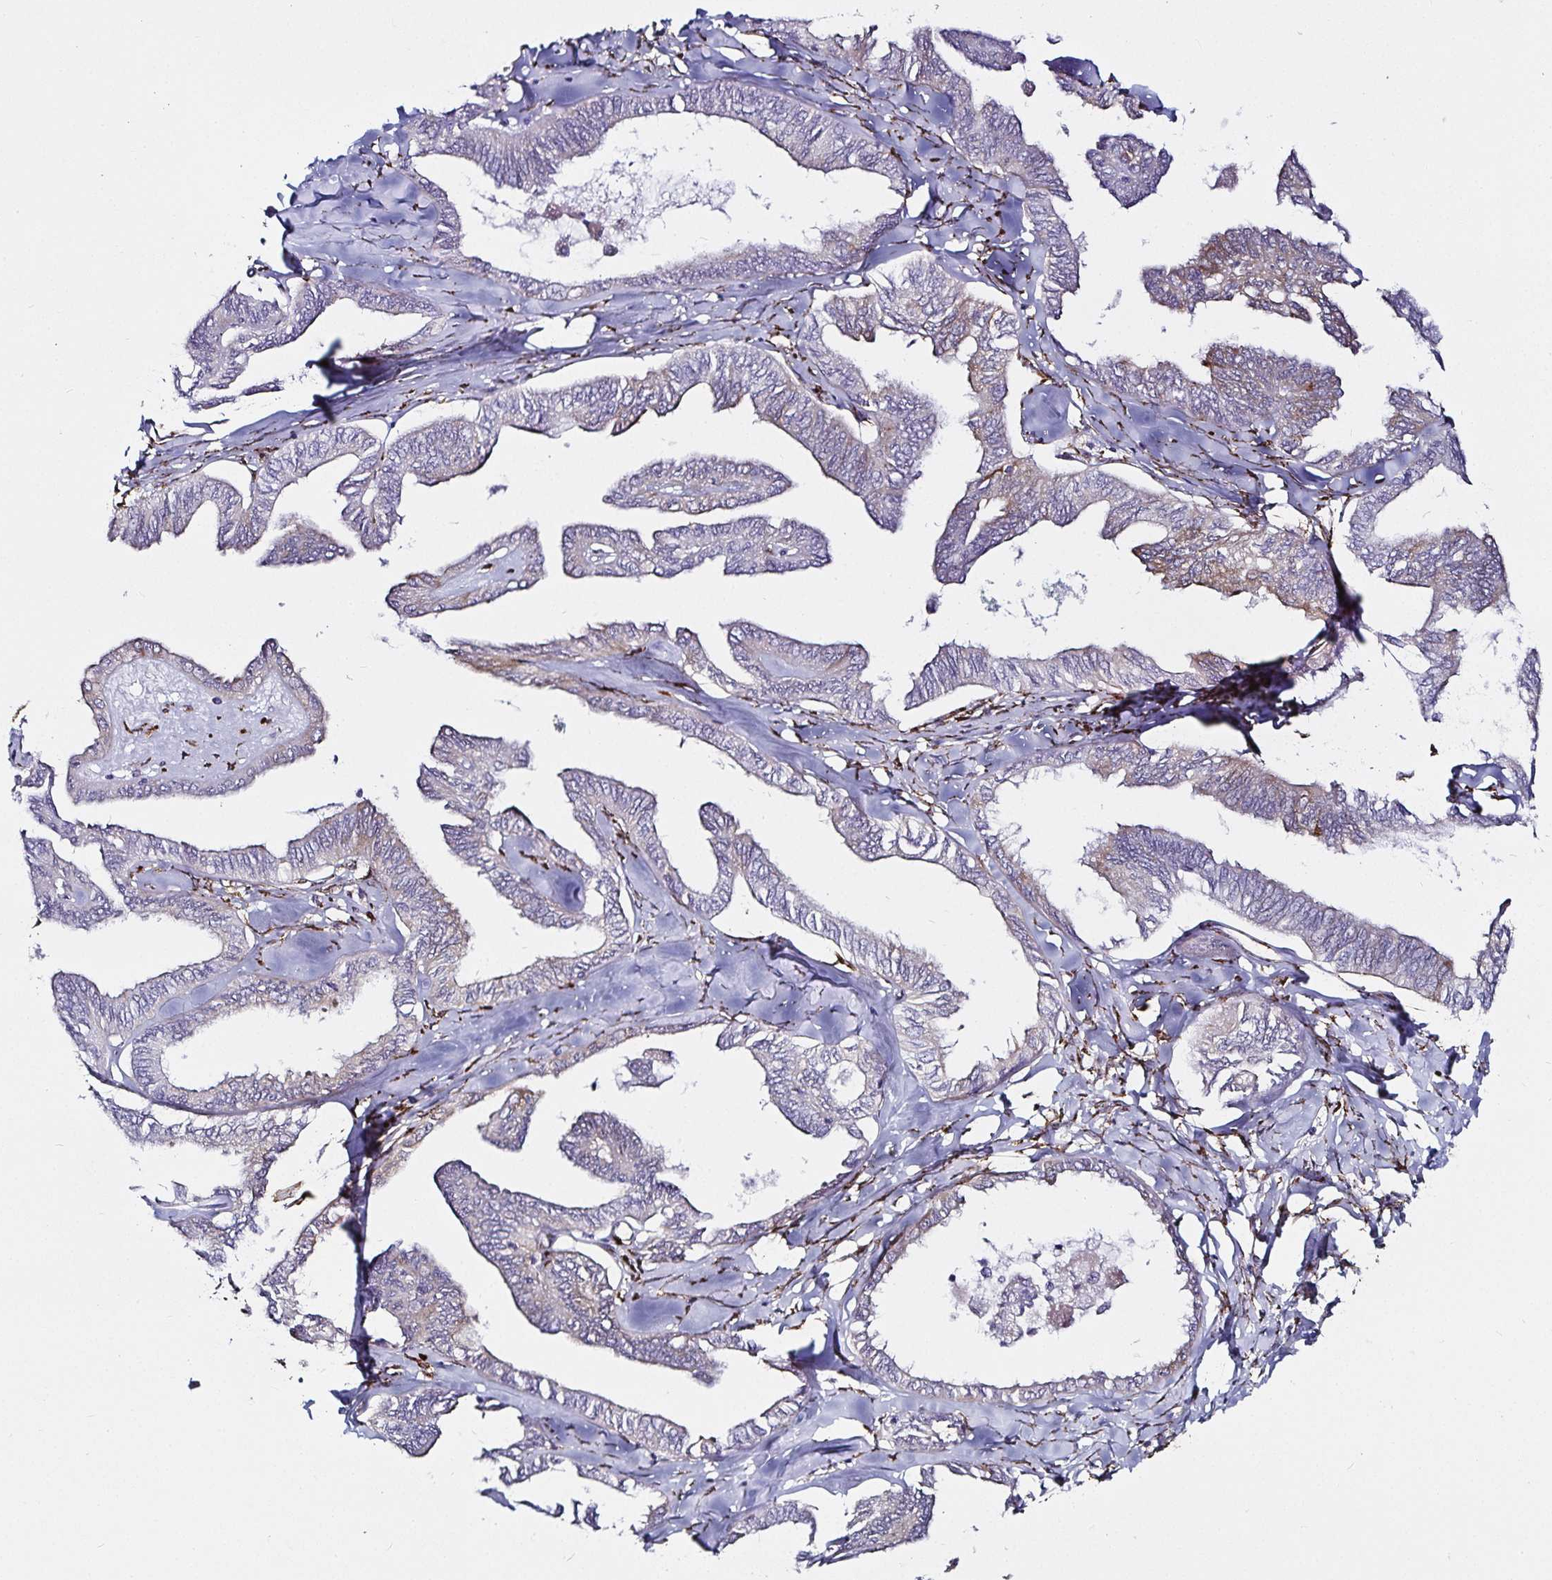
{"staining": {"intensity": "weak", "quantity": "<25%", "location": "cytoplasmic/membranous"}, "tissue": "ovarian cancer", "cell_type": "Tumor cells", "image_type": "cancer", "snomed": [{"axis": "morphology", "description": "Carcinoma, endometroid"}, {"axis": "topography", "description": "Ovary"}], "caption": "This is an immunohistochemistry (IHC) histopathology image of ovarian endometroid carcinoma. There is no staining in tumor cells.", "gene": "P4HA2", "patient": {"sex": "female", "age": 70}}